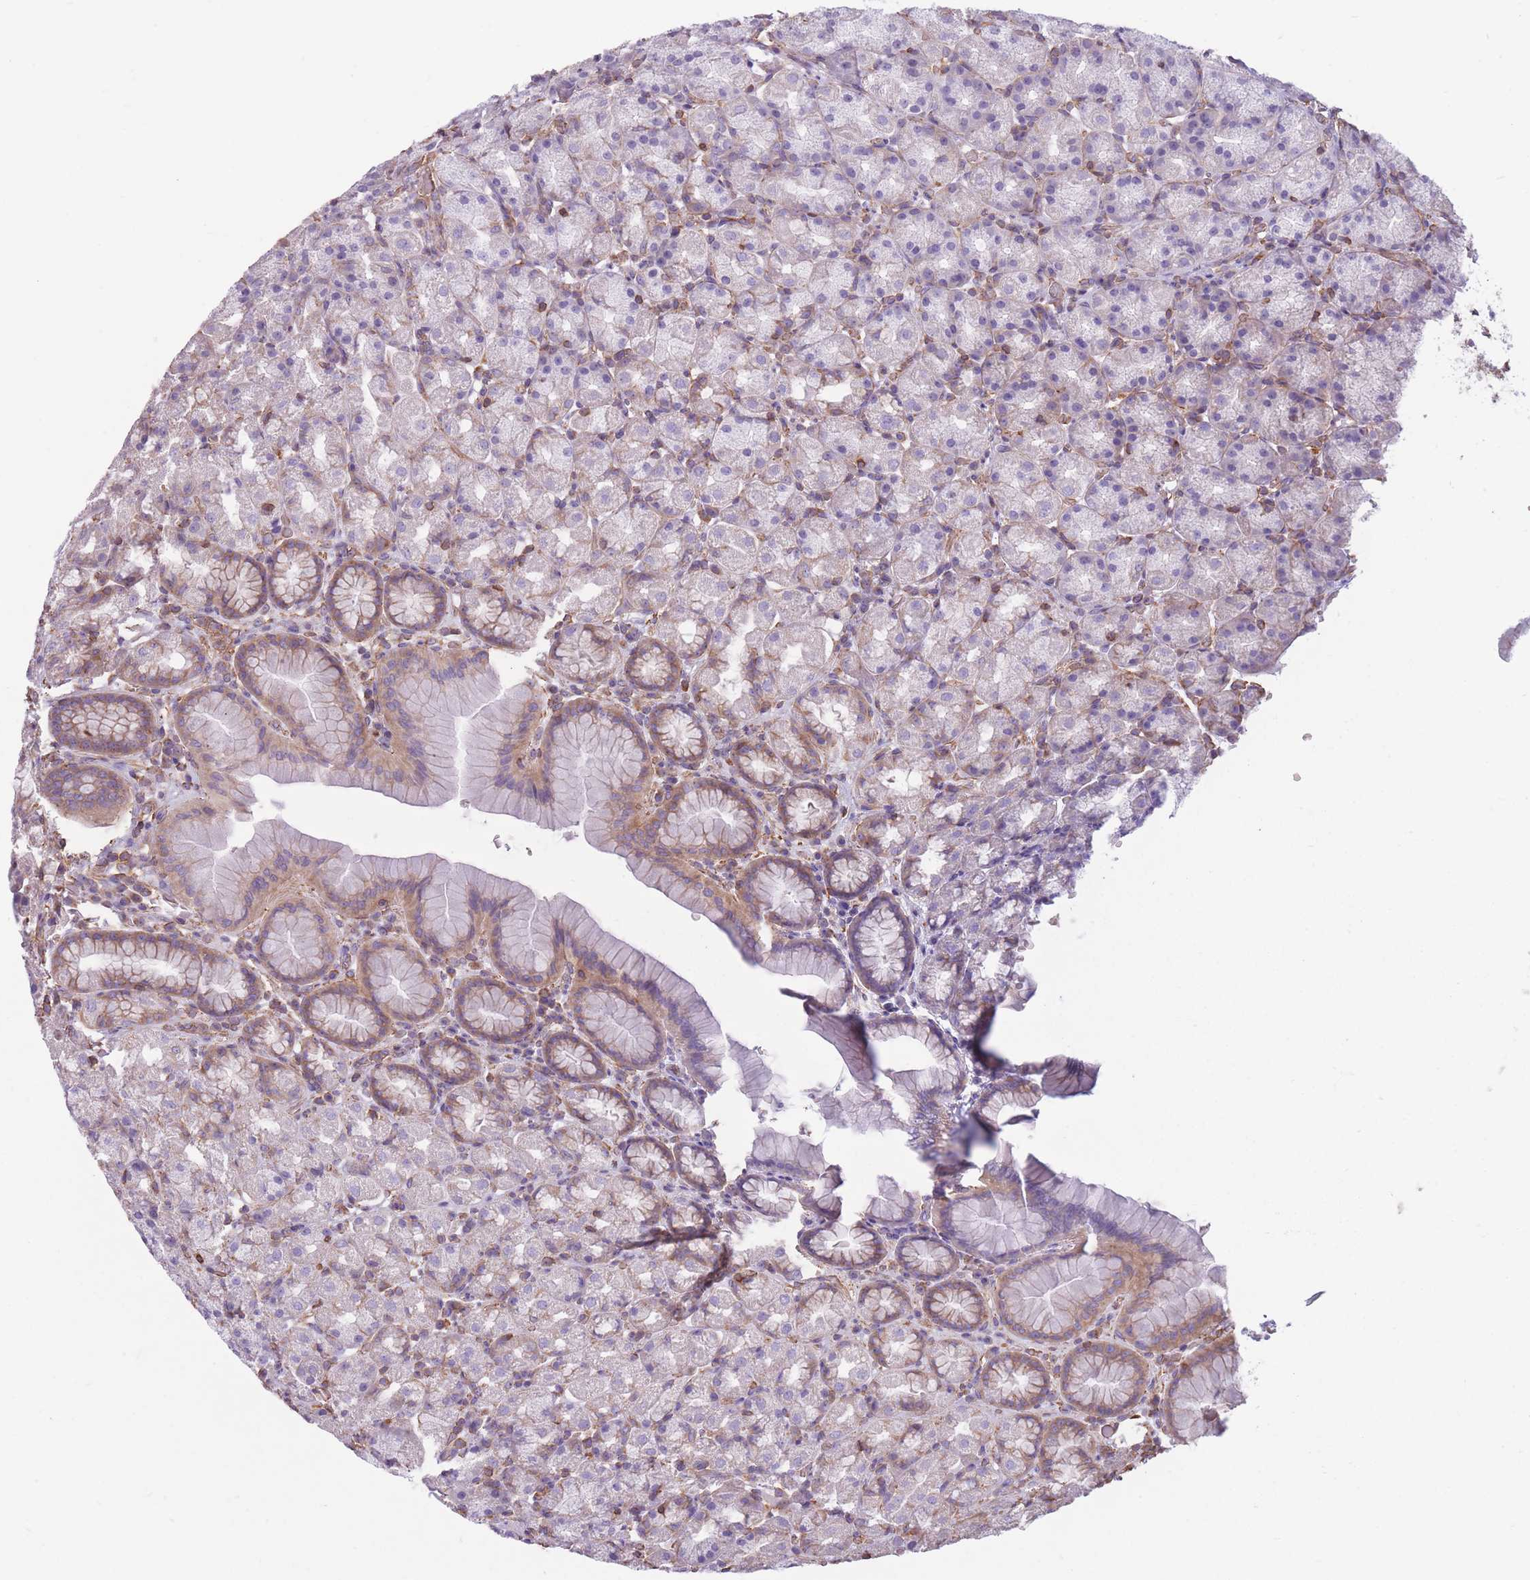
{"staining": {"intensity": "moderate", "quantity": "<25%", "location": "cytoplasmic/membranous"}, "tissue": "stomach", "cell_type": "Glandular cells", "image_type": "normal", "snomed": [{"axis": "morphology", "description": "Normal tissue, NOS"}, {"axis": "topography", "description": "Stomach, upper"}, {"axis": "topography", "description": "Stomach"}], "caption": "Human stomach stained with a brown dye demonstrates moderate cytoplasmic/membranous positive staining in approximately <25% of glandular cells.", "gene": "ADD1", "patient": {"sex": "male", "age": 68}}